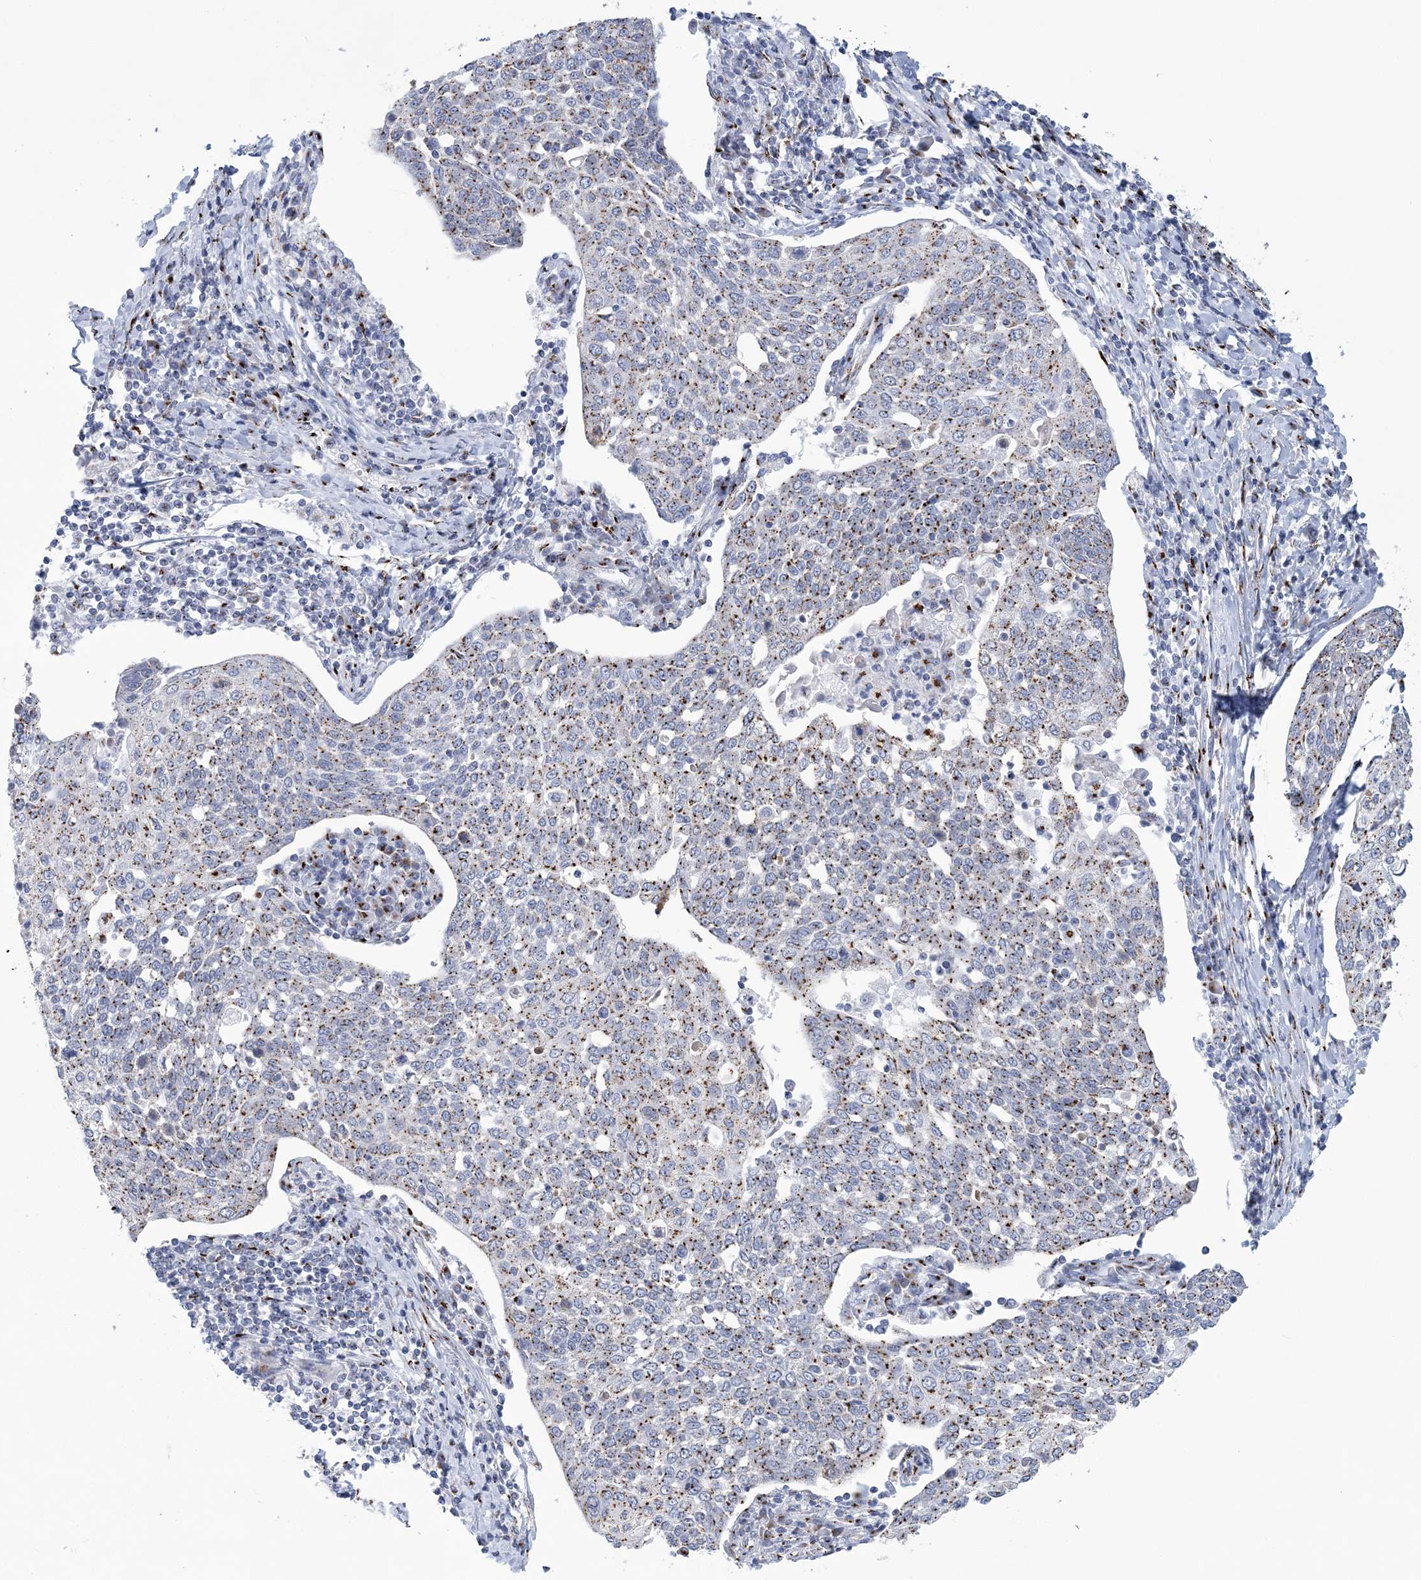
{"staining": {"intensity": "weak", "quantity": "25%-75%", "location": "cytoplasmic/membranous"}, "tissue": "cervical cancer", "cell_type": "Tumor cells", "image_type": "cancer", "snomed": [{"axis": "morphology", "description": "Squamous cell carcinoma, NOS"}, {"axis": "topography", "description": "Cervix"}], "caption": "Protein expression analysis of human cervical cancer reveals weak cytoplasmic/membranous staining in about 25%-75% of tumor cells.", "gene": "SLX9", "patient": {"sex": "female", "age": 34}}